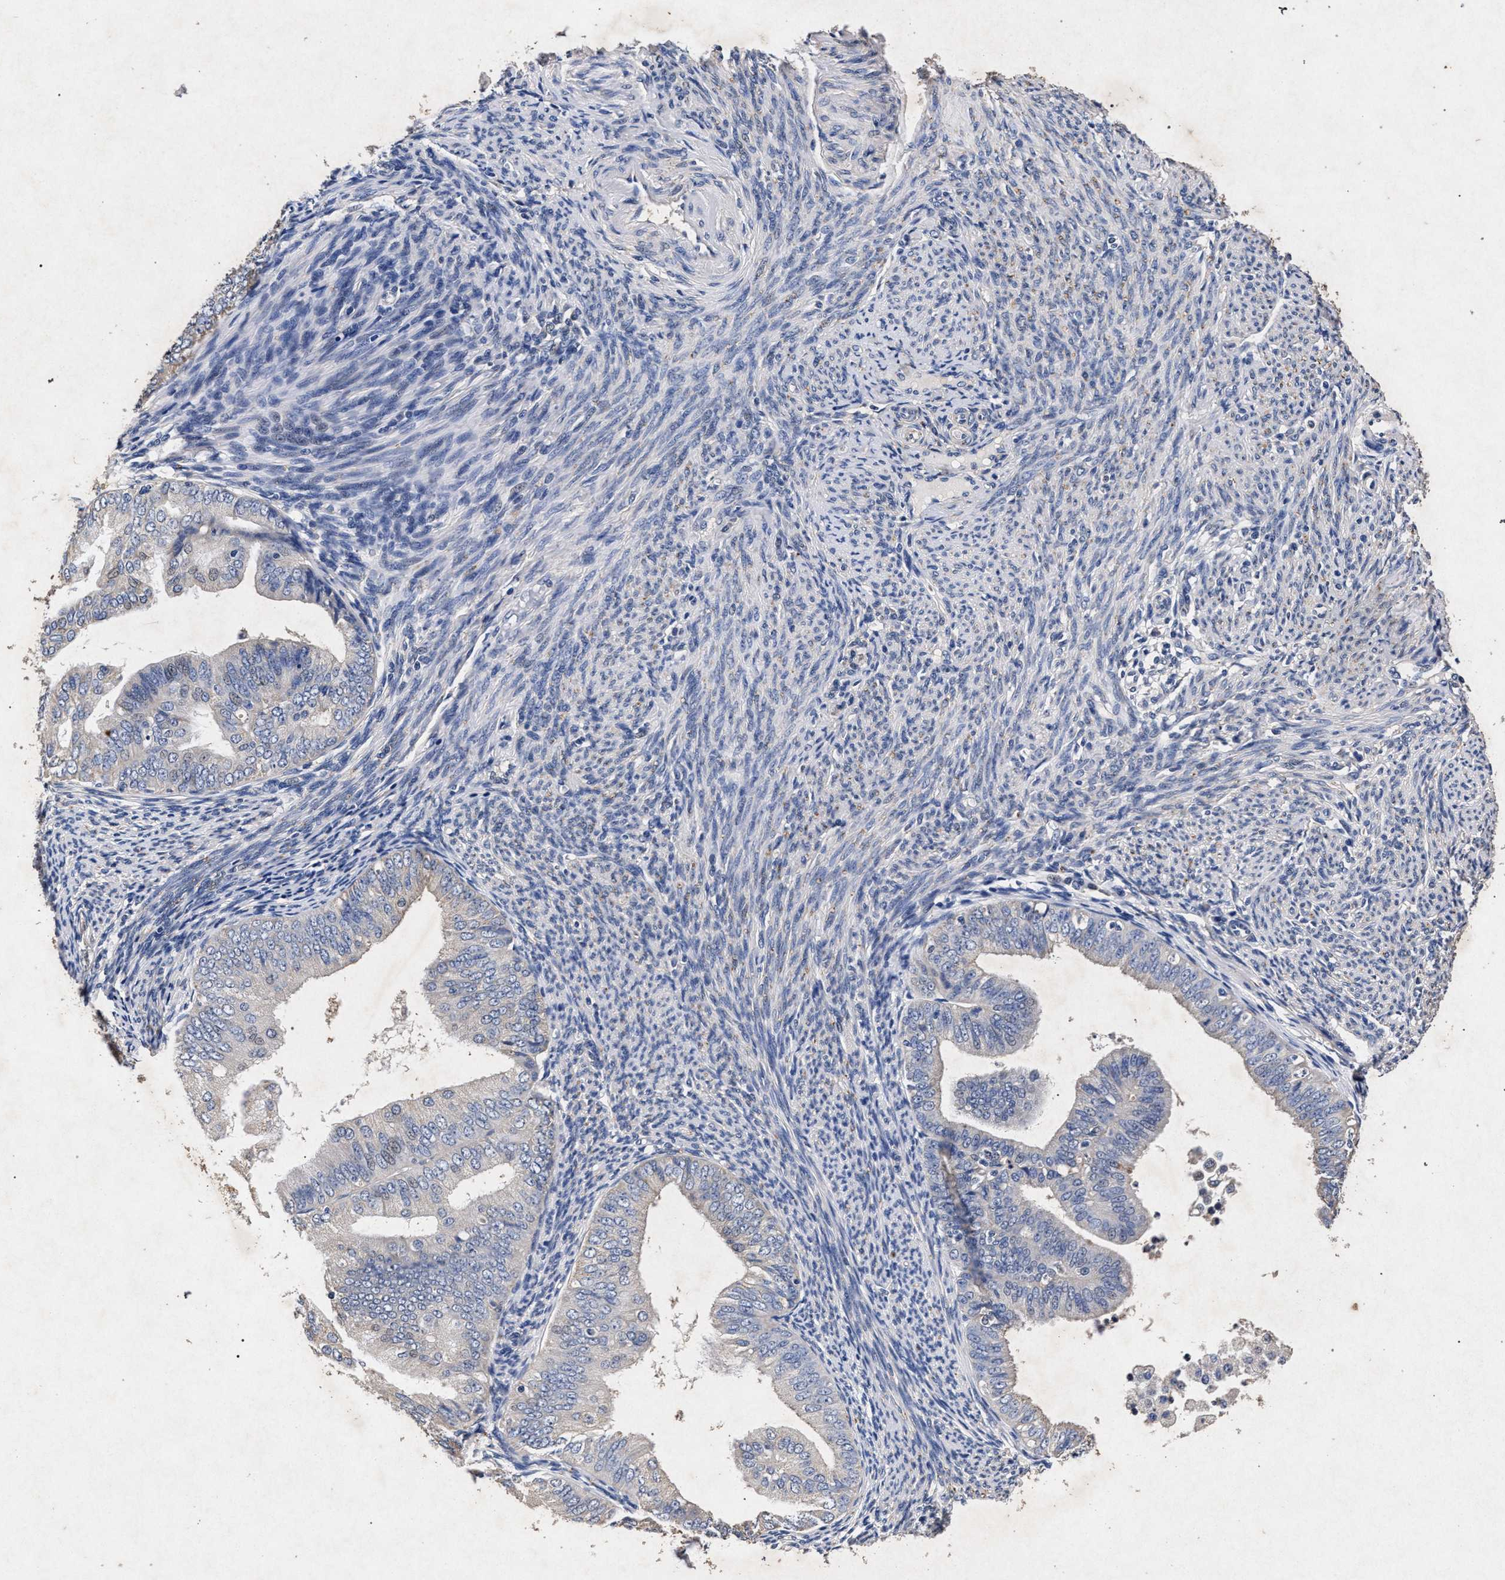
{"staining": {"intensity": "negative", "quantity": "none", "location": "none"}, "tissue": "endometrial cancer", "cell_type": "Tumor cells", "image_type": "cancer", "snomed": [{"axis": "morphology", "description": "Adenocarcinoma, NOS"}, {"axis": "topography", "description": "Endometrium"}], "caption": "Tumor cells are negative for brown protein staining in adenocarcinoma (endometrial).", "gene": "ATP1A2", "patient": {"sex": "female", "age": 63}}